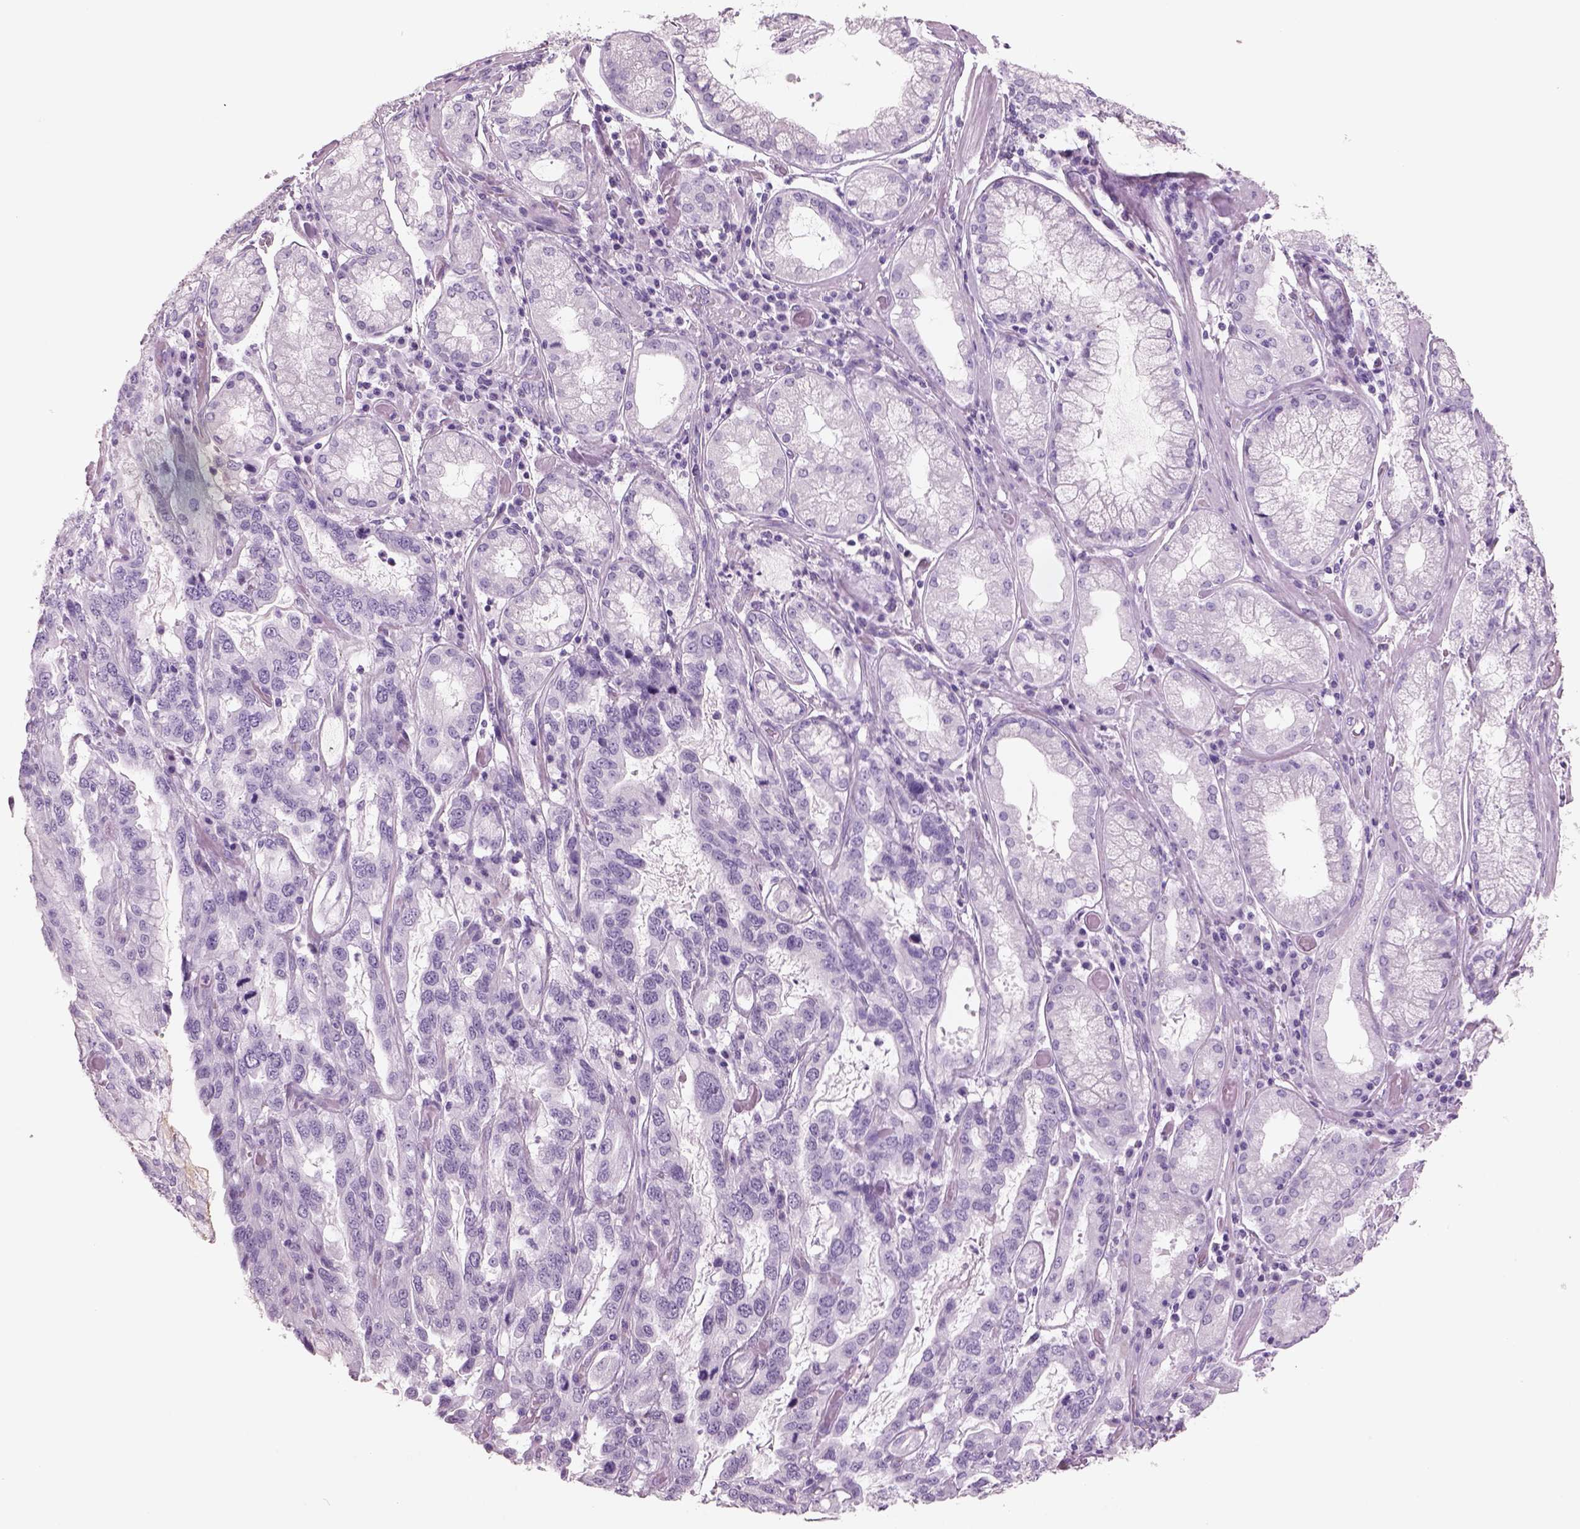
{"staining": {"intensity": "negative", "quantity": "none", "location": "none"}, "tissue": "stomach cancer", "cell_type": "Tumor cells", "image_type": "cancer", "snomed": [{"axis": "morphology", "description": "Adenocarcinoma, NOS"}, {"axis": "topography", "description": "Stomach, lower"}], "caption": "Immunohistochemistry (IHC) micrograph of human stomach cancer stained for a protein (brown), which displays no positivity in tumor cells. (DAB (3,3'-diaminobenzidine) IHC visualized using brightfield microscopy, high magnification).", "gene": "RHO", "patient": {"sex": "female", "age": 76}}